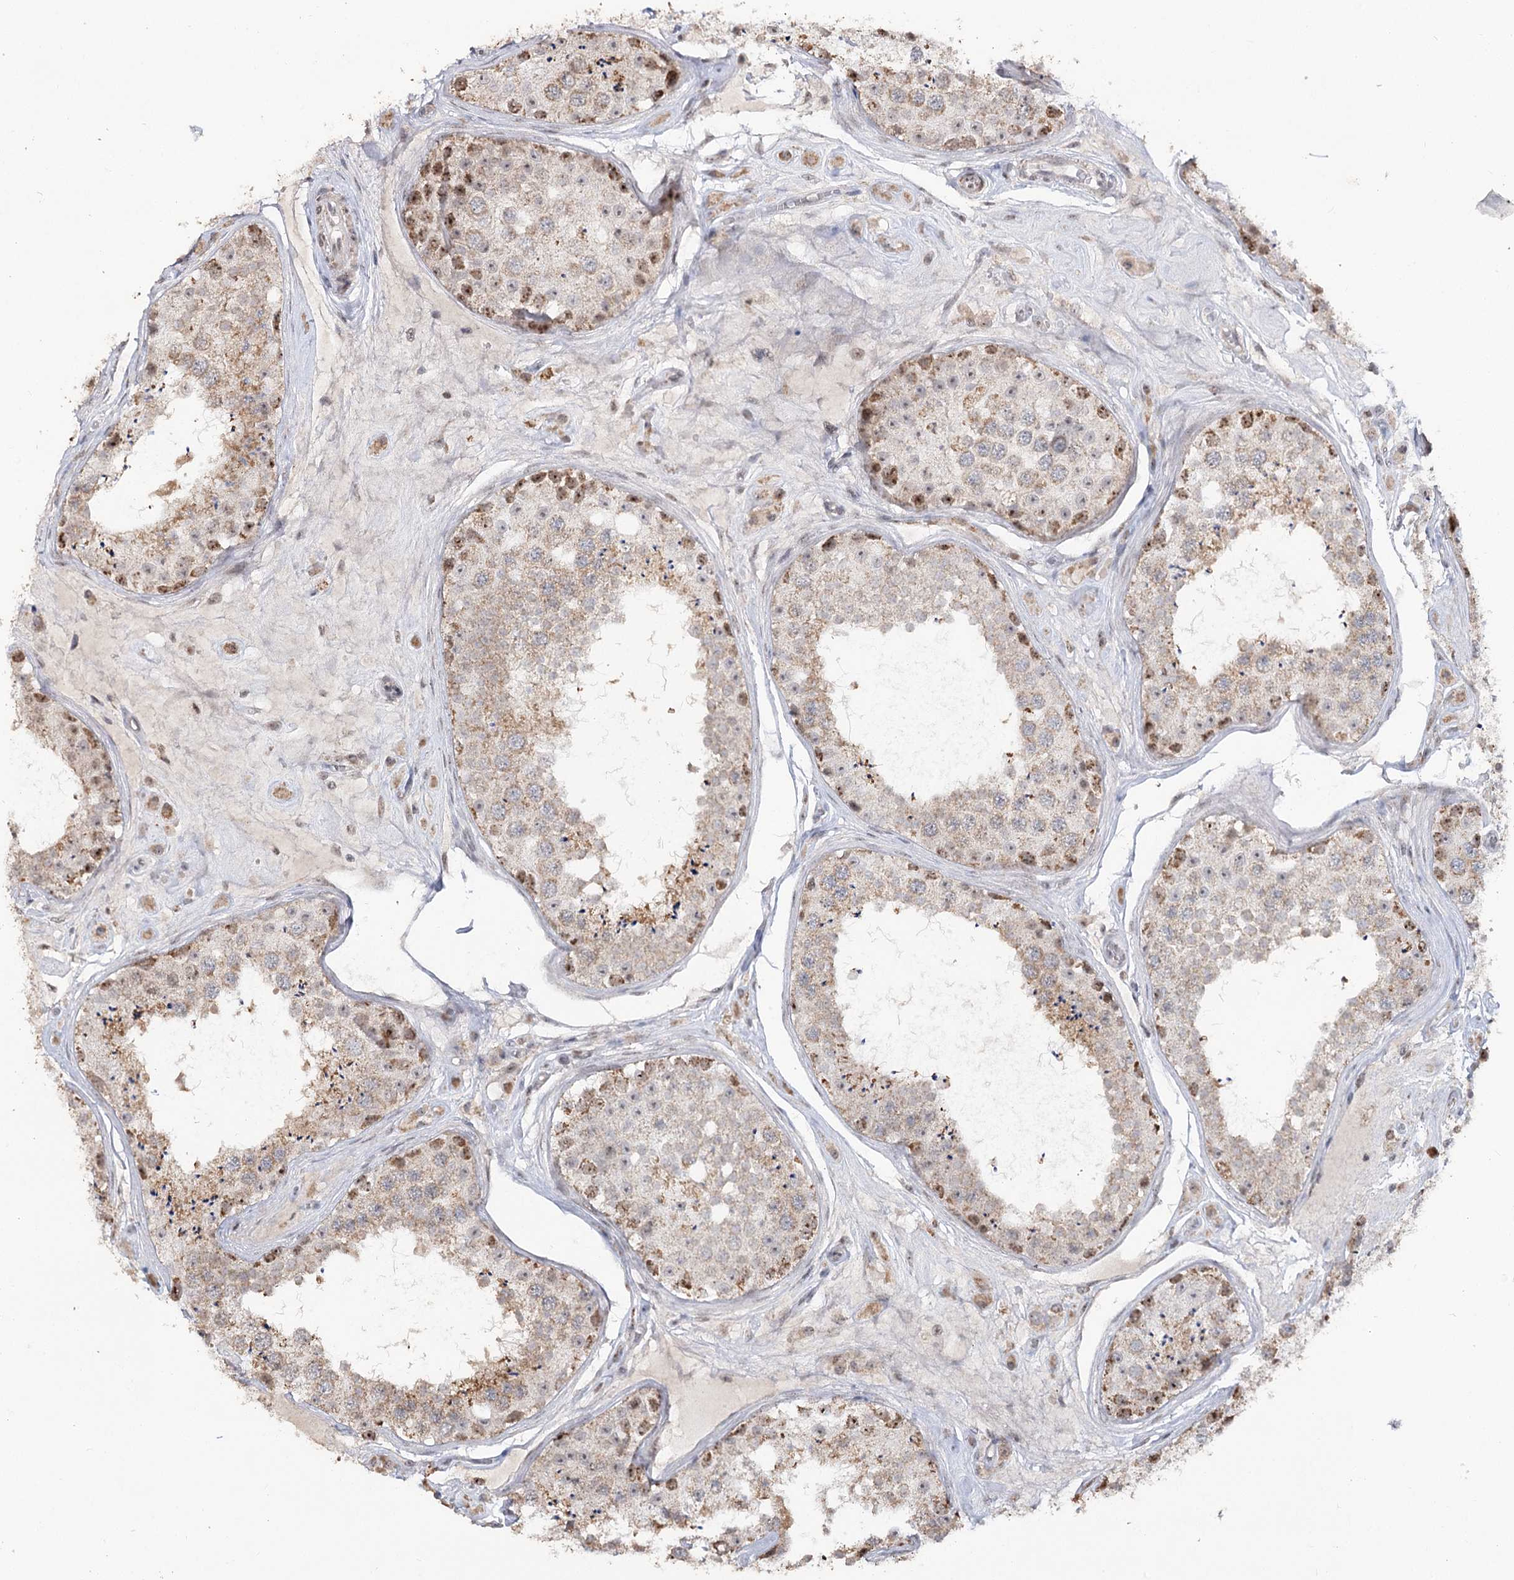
{"staining": {"intensity": "moderate", "quantity": "25%-75%", "location": "cytoplasmic/membranous"}, "tissue": "testis", "cell_type": "Cells in seminiferous ducts", "image_type": "normal", "snomed": [{"axis": "morphology", "description": "Normal tissue, NOS"}, {"axis": "topography", "description": "Testis"}], "caption": "Protein staining by immunohistochemistry displays moderate cytoplasmic/membranous expression in approximately 25%-75% of cells in seminiferous ducts in normal testis.", "gene": "RUFY4", "patient": {"sex": "male", "age": 25}}